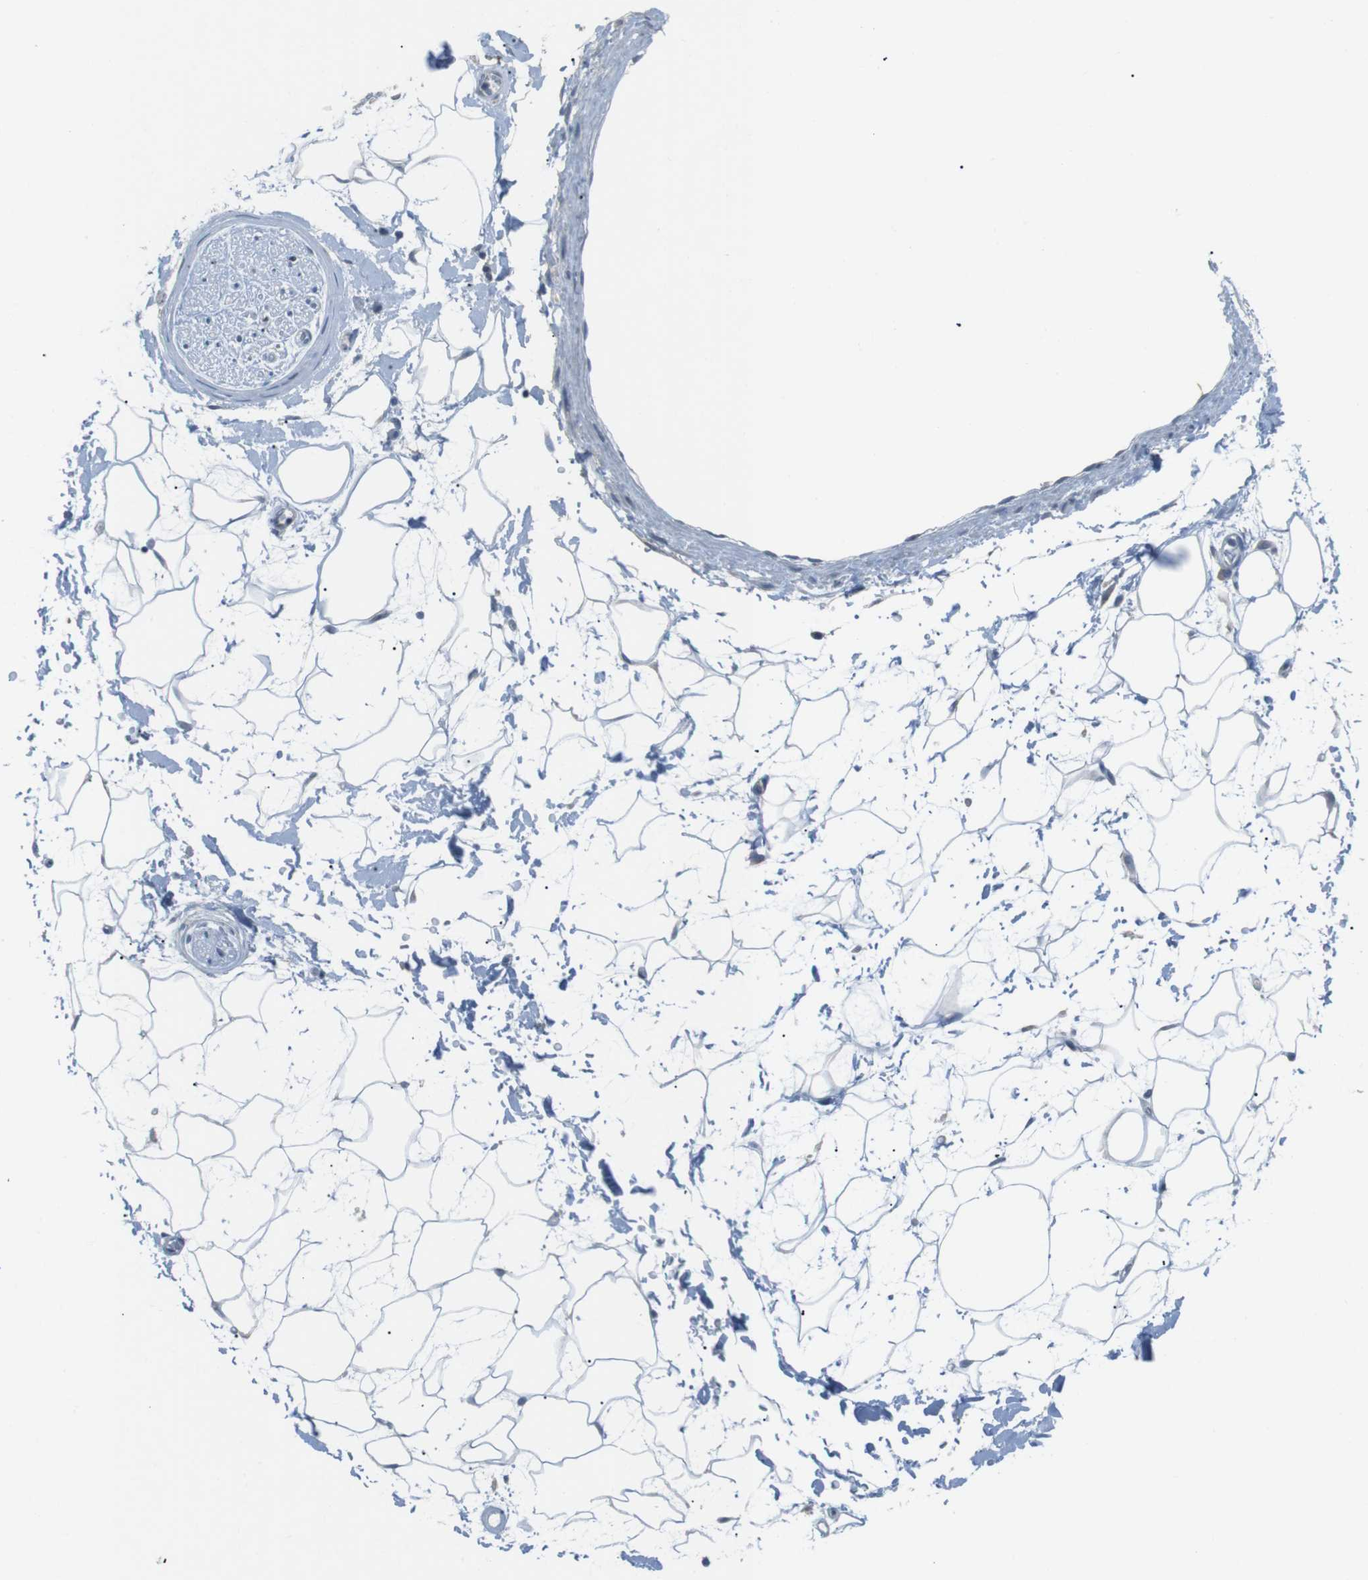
{"staining": {"intensity": "negative", "quantity": "none", "location": "none"}, "tissue": "adipose tissue", "cell_type": "Adipocytes", "image_type": "normal", "snomed": [{"axis": "morphology", "description": "Normal tissue, NOS"}, {"axis": "topography", "description": "Soft tissue"}], "caption": "Photomicrograph shows no protein positivity in adipocytes of benign adipose tissue.", "gene": "FCRLA", "patient": {"sex": "male", "age": 72}}